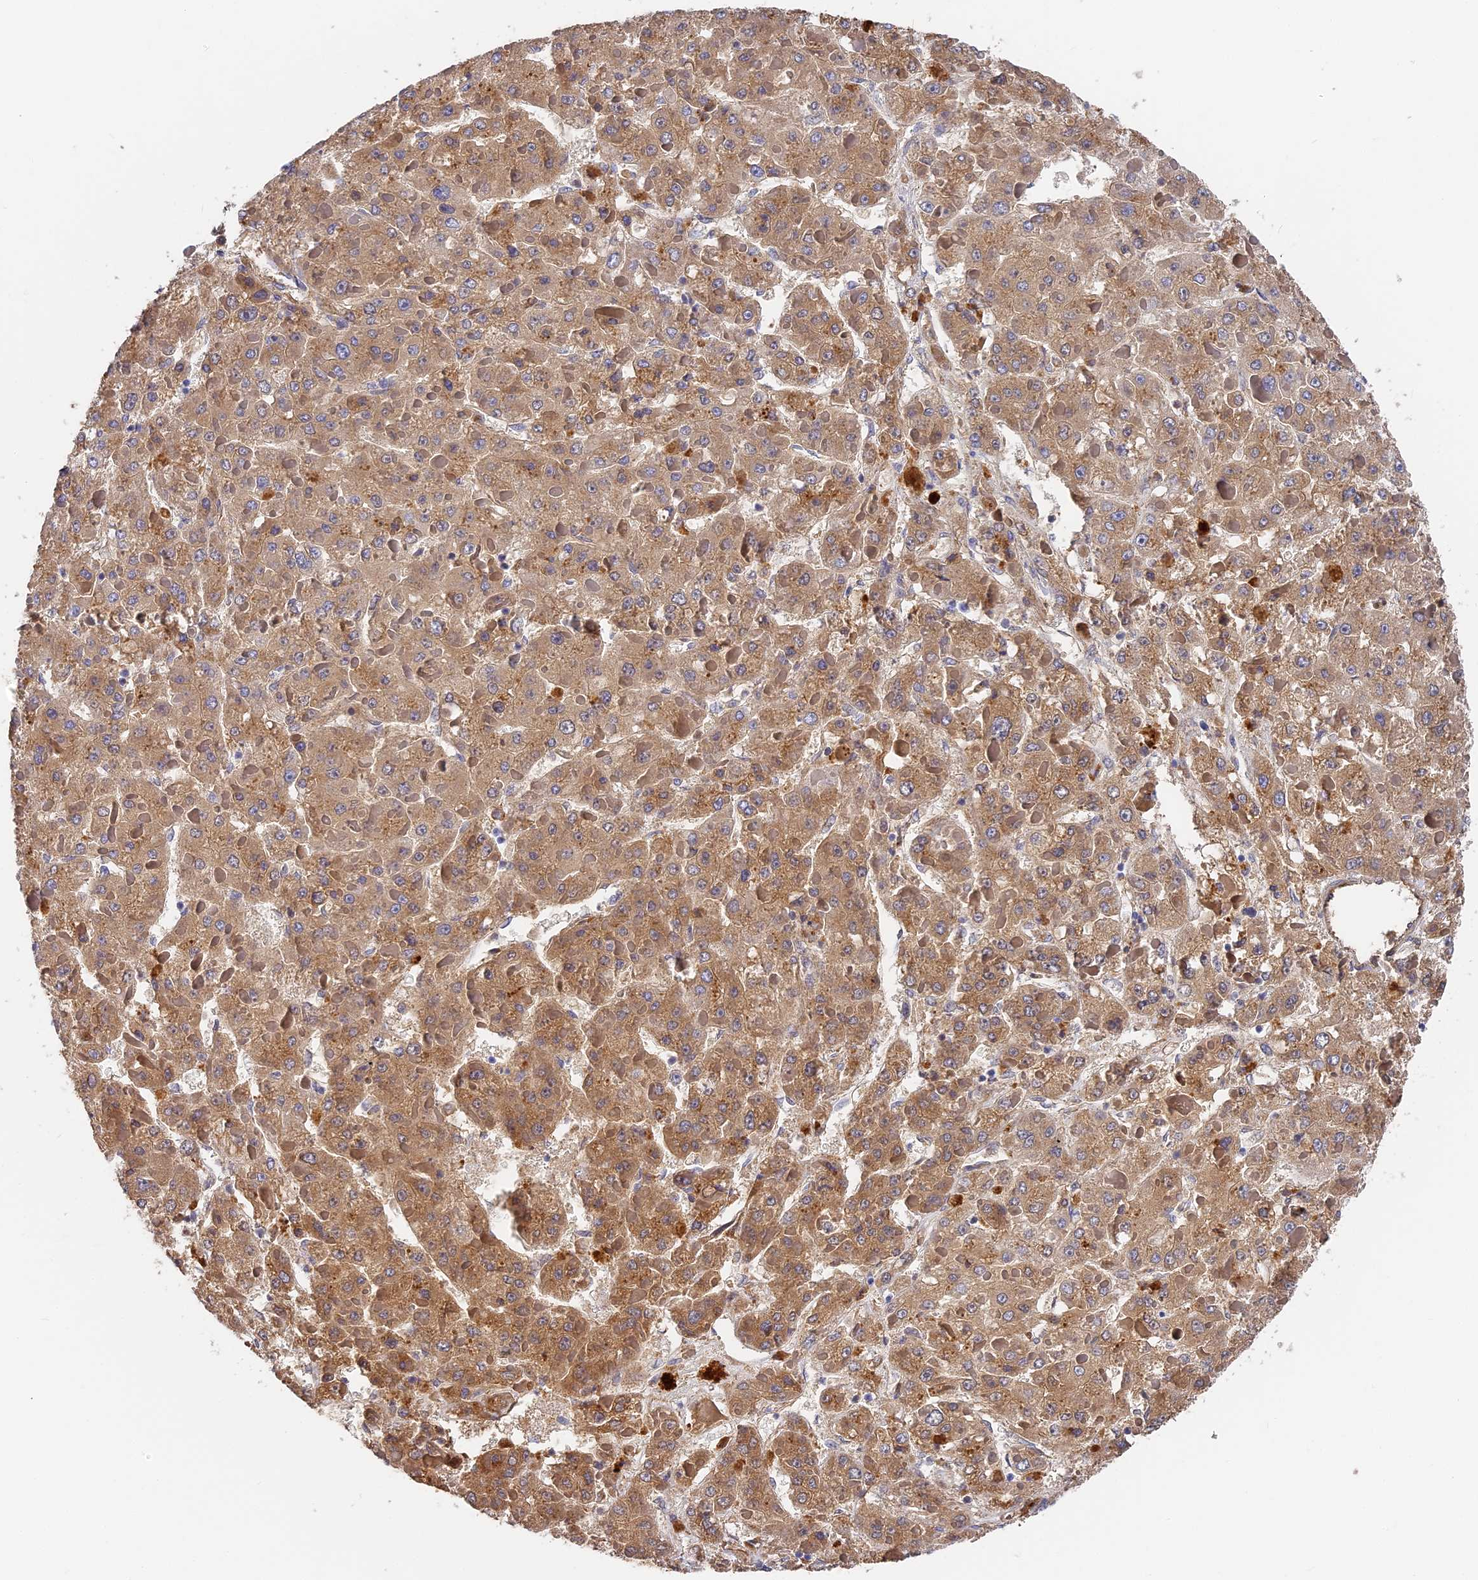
{"staining": {"intensity": "moderate", "quantity": ">75%", "location": "cytoplasmic/membranous"}, "tissue": "liver cancer", "cell_type": "Tumor cells", "image_type": "cancer", "snomed": [{"axis": "morphology", "description": "Carcinoma, Hepatocellular, NOS"}, {"axis": "topography", "description": "Liver"}], "caption": "DAB immunohistochemical staining of human liver hepatocellular carcinoma shows moderate cytoplasmic/membranous protein positivity in approximately >75% of tumor cells.", "gene": "ITIH1", "patient": {"sex": "female", "age": 73}}